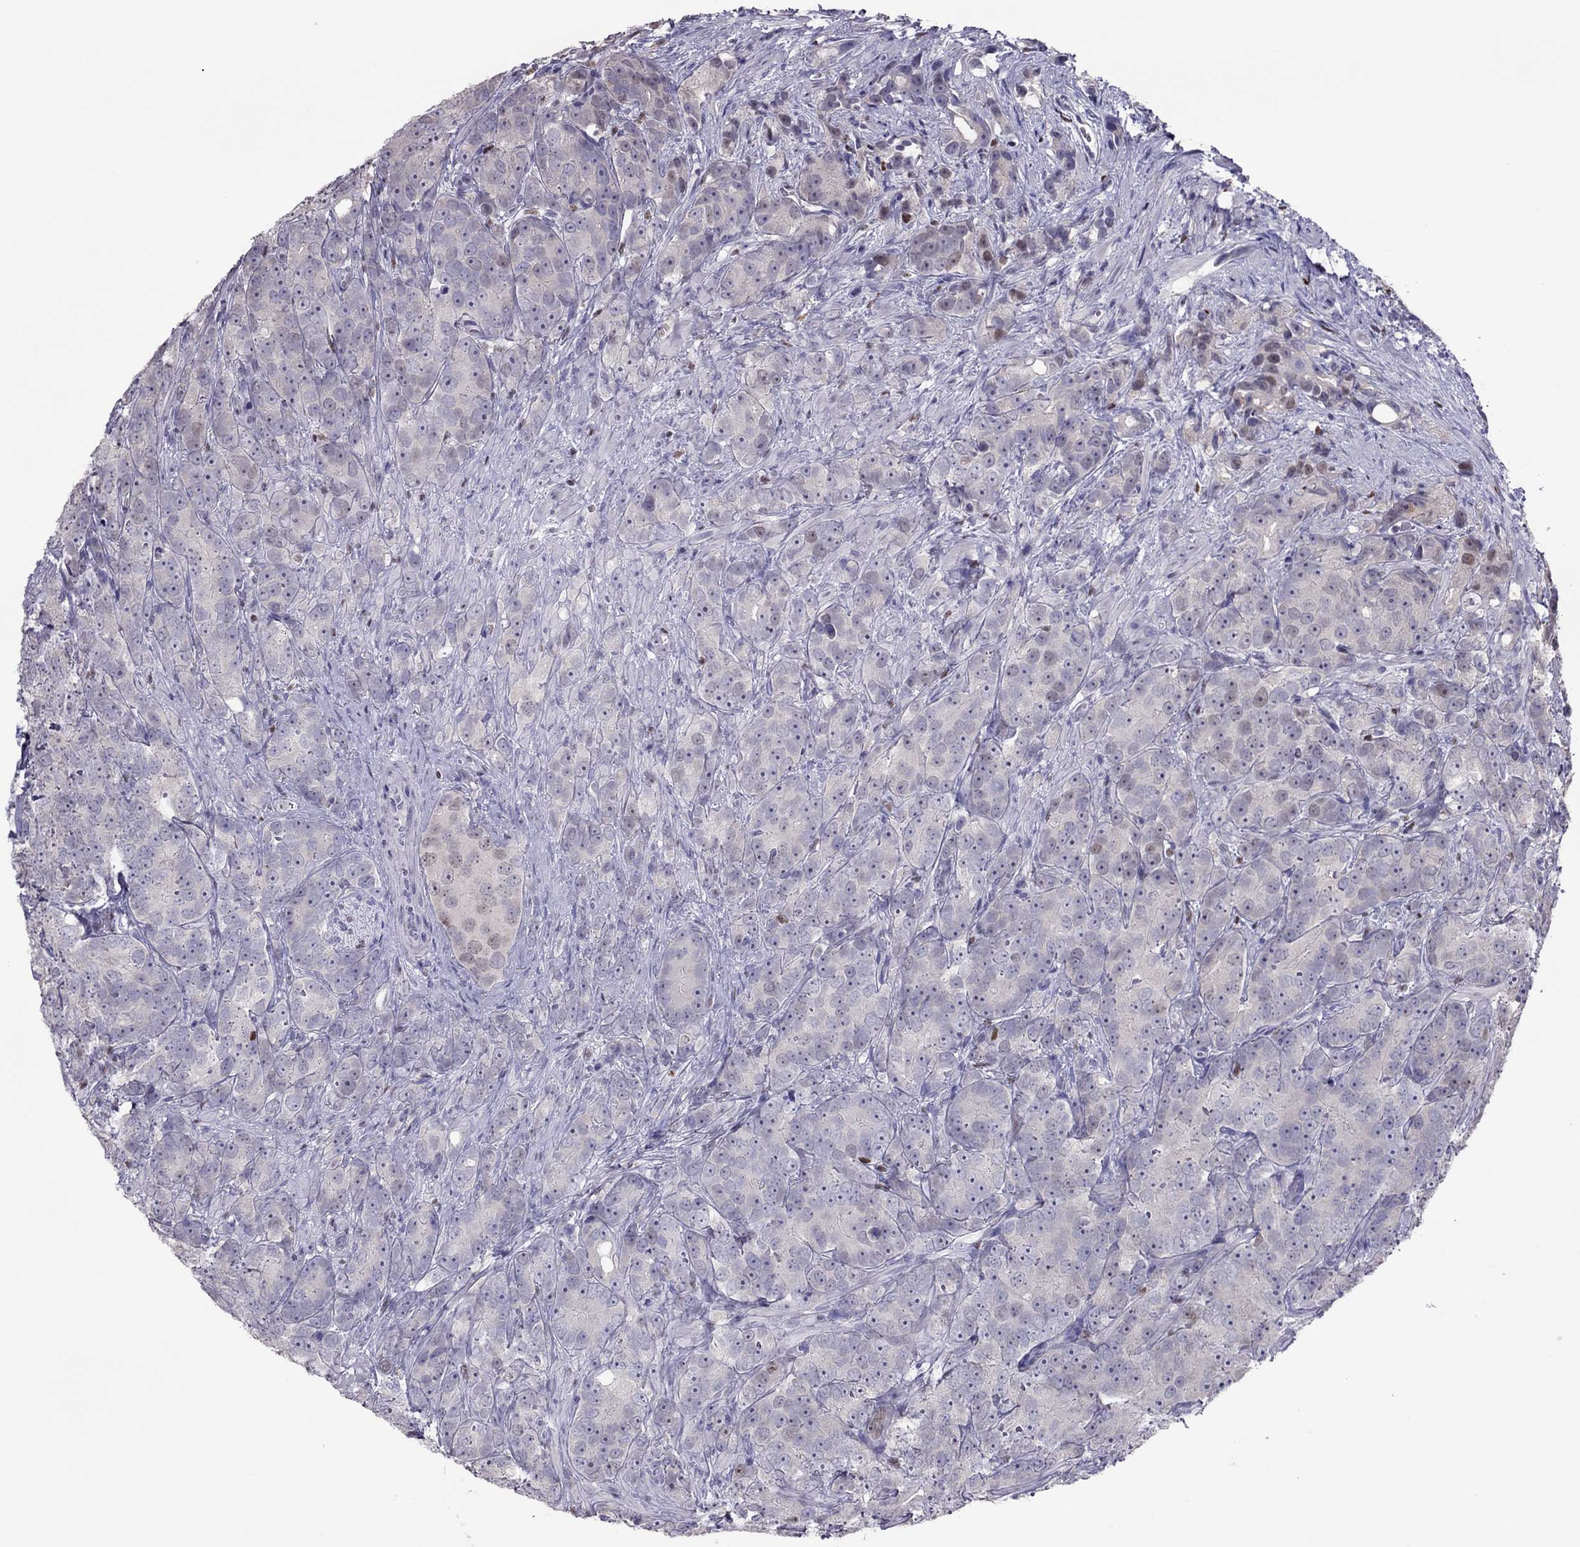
{"staining": {"intensity": "negative", "quantity": "none", "location": "none"}, "tissue": "prostate cancer", "cell_type": "Tumor cells", "image_type": "cancer", "snomed": [{"axis": "morphology", "description": "Adenocarcinoma, High grade"}, {"axis": "topography", "description": "Prostate"}], "caption": "Immunohistochemistry micrograph of prostate cancer stained for a protein (brown), which exhibits no positivity in tumor cells. (Stains: DAB immunohistochemistry (IHC) with hematoxylin counter stain, Microscopy: brightfield microscopy at high magnification).", "gene": "SPINT3", "patient": {"sex": "male", "age": 90}}